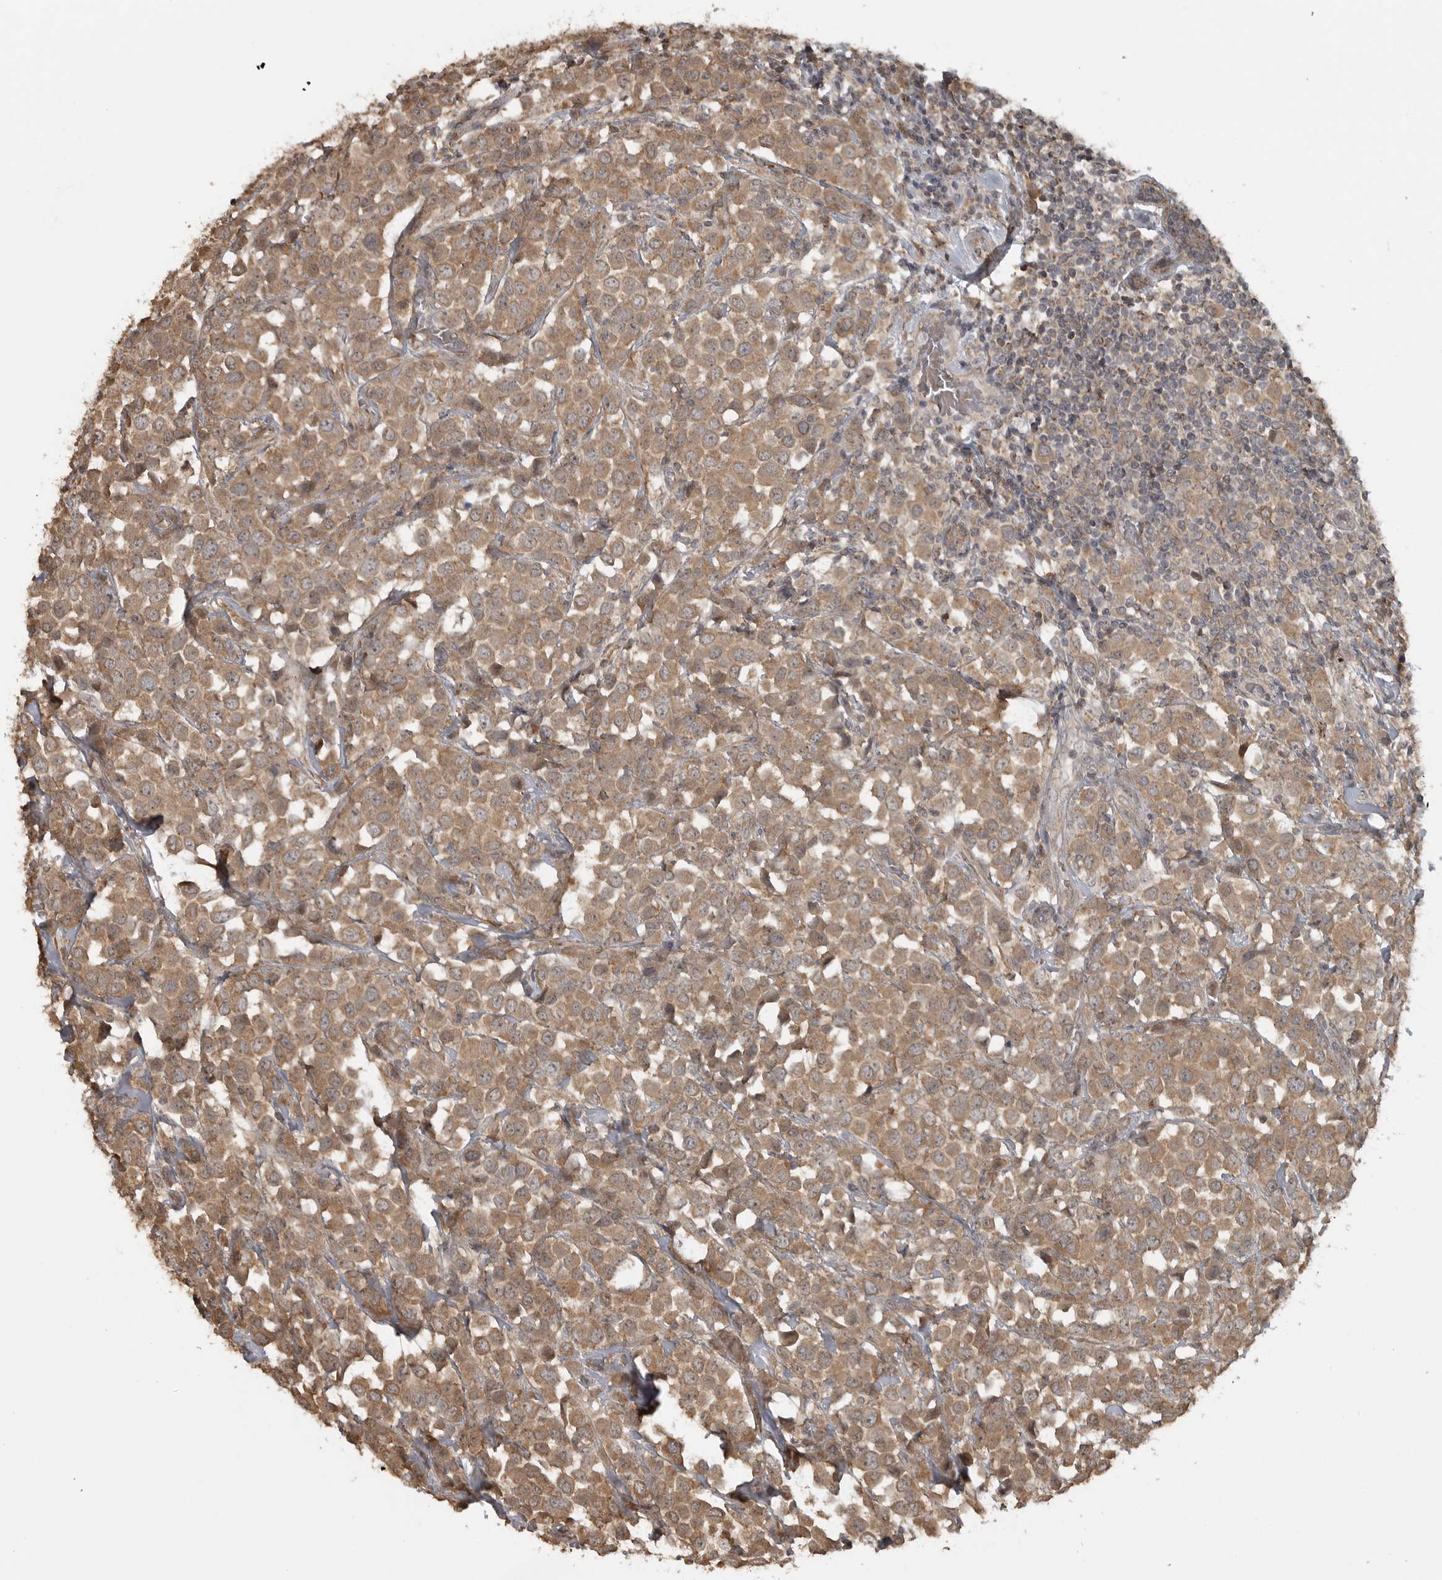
{"staining": {"intensity": "moderate", "quantity": ">75%", "location": "cytoplasmic/membranous"}, "tissue": "breast cancer", "cell_type": "Tumor cells", "image_type": "cancer", "snomed": [{"axis": "morphology", "description": "Duct carcinoma"}, {"axis": "topography", "description": "Breast"}], "caption": "A high-resolution micrograph shows immunohistochemistry (IHC) staining of breast intraductal carcinoma, which exhibits moderate cytoplasmic/membranous expression in about >75% of tumor cells.", "gene": "LLGL1", "patient": {"sex": "female", "age": 61}}